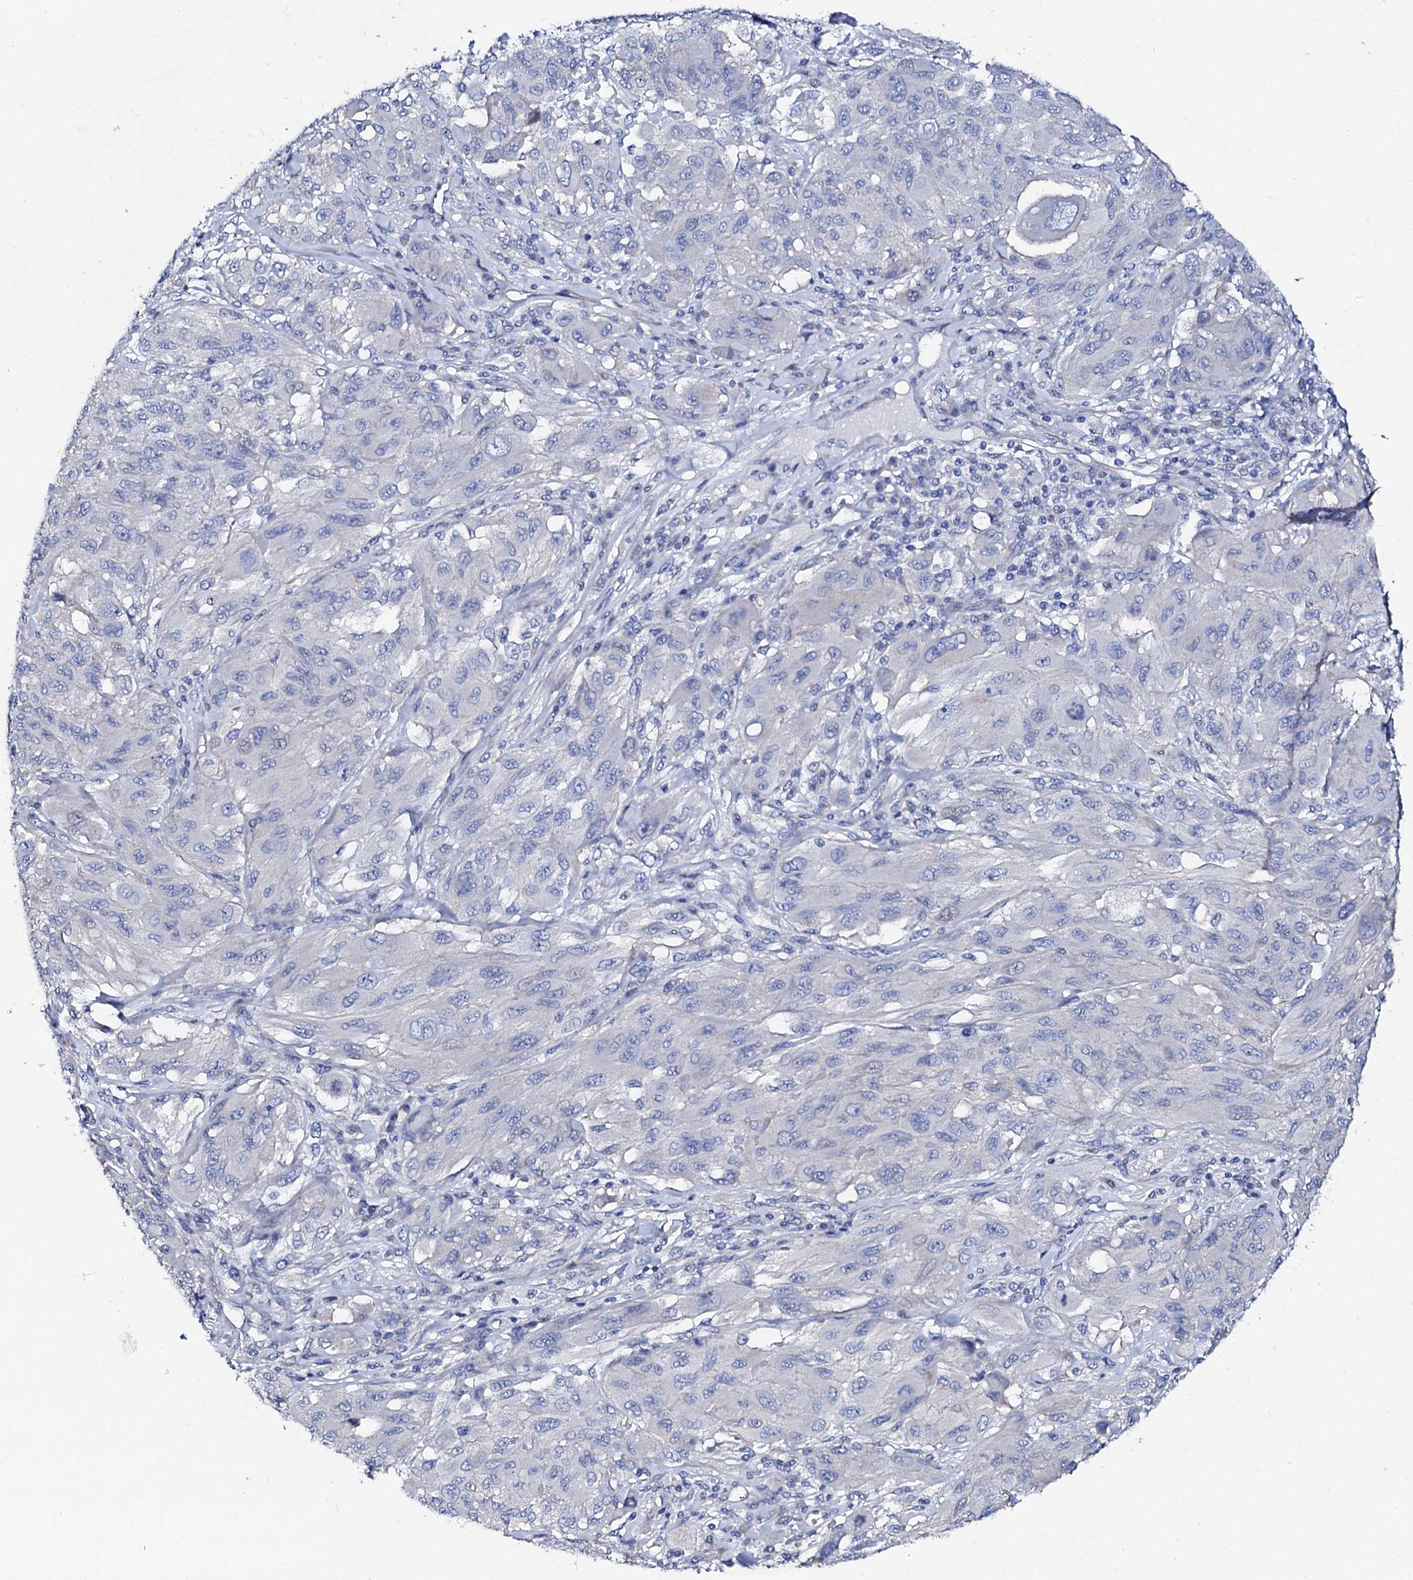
{"staining": {"intensity": "negative", "quantity": "none", "location": "none"}, "tissue": "melanoma", "cell_type": "Tumor cells", "image_type": "cancer", "snomed": [{"axis": "morphology", "description": "Malignant melanoma, NOS"}, {"axis": "topography", "description": "Skin"}], "caption": "Tumor cells are negative for protein expression in human melanoma.", "gene": "TRDN", "patient": {"sex": "female", "age": 91}}